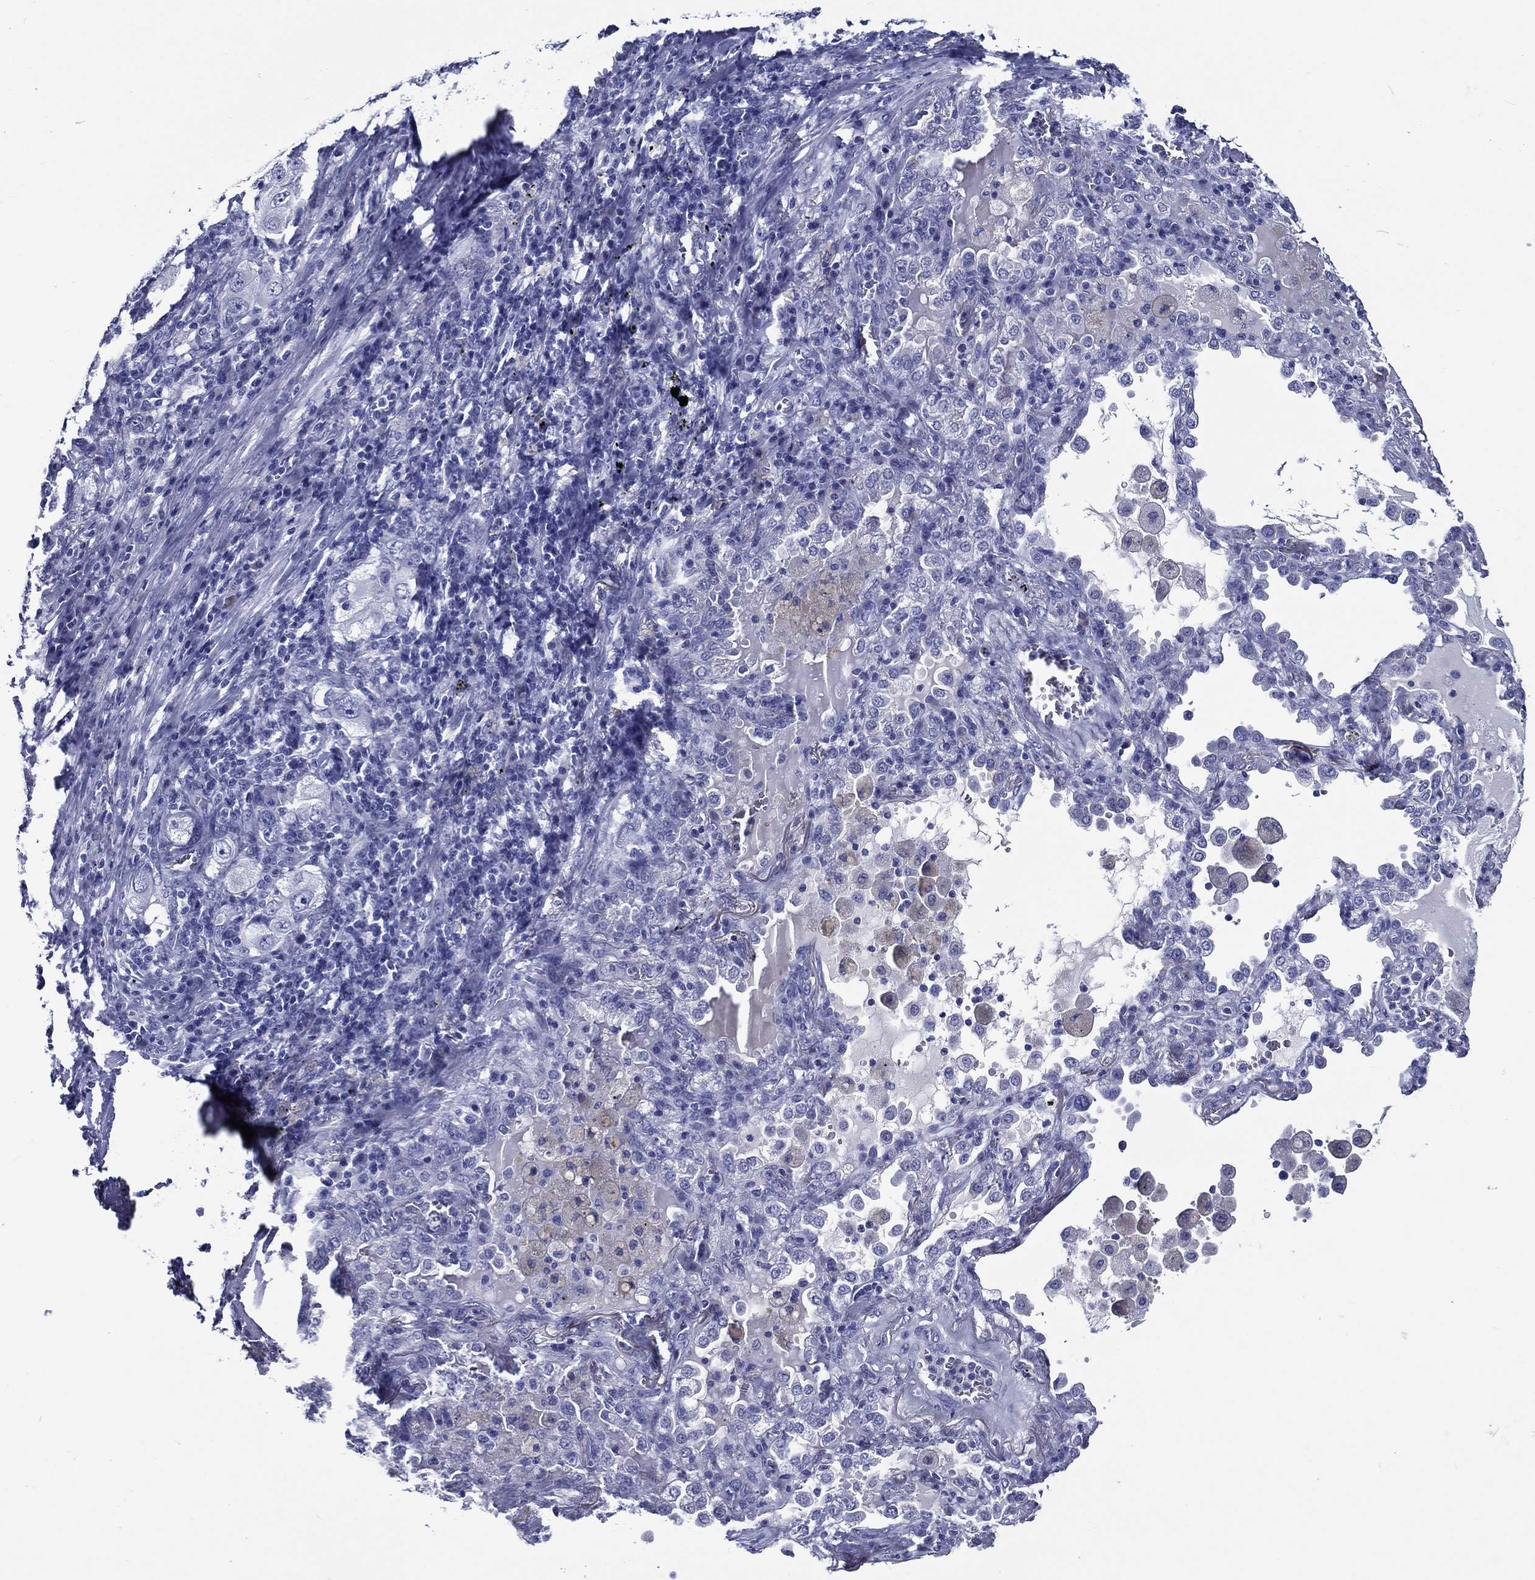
{"staining": {"intensity": "negative", "quantity": "none", "location": "none"}, "tissue": "lung cancer", "cell_type": "Tumor cells", "image_type": "cancer", "snomed": [{"axis": "morphology", "description": "Adenocarcinoma, NOS"}, {"axis": "topography", "description": "Lung"}], "caption": "Tumor cells are negative for protein expression in human lung adenocarcinoma.", "gene": "ACE2", "patient": {"sex": "female", "age": 61}}